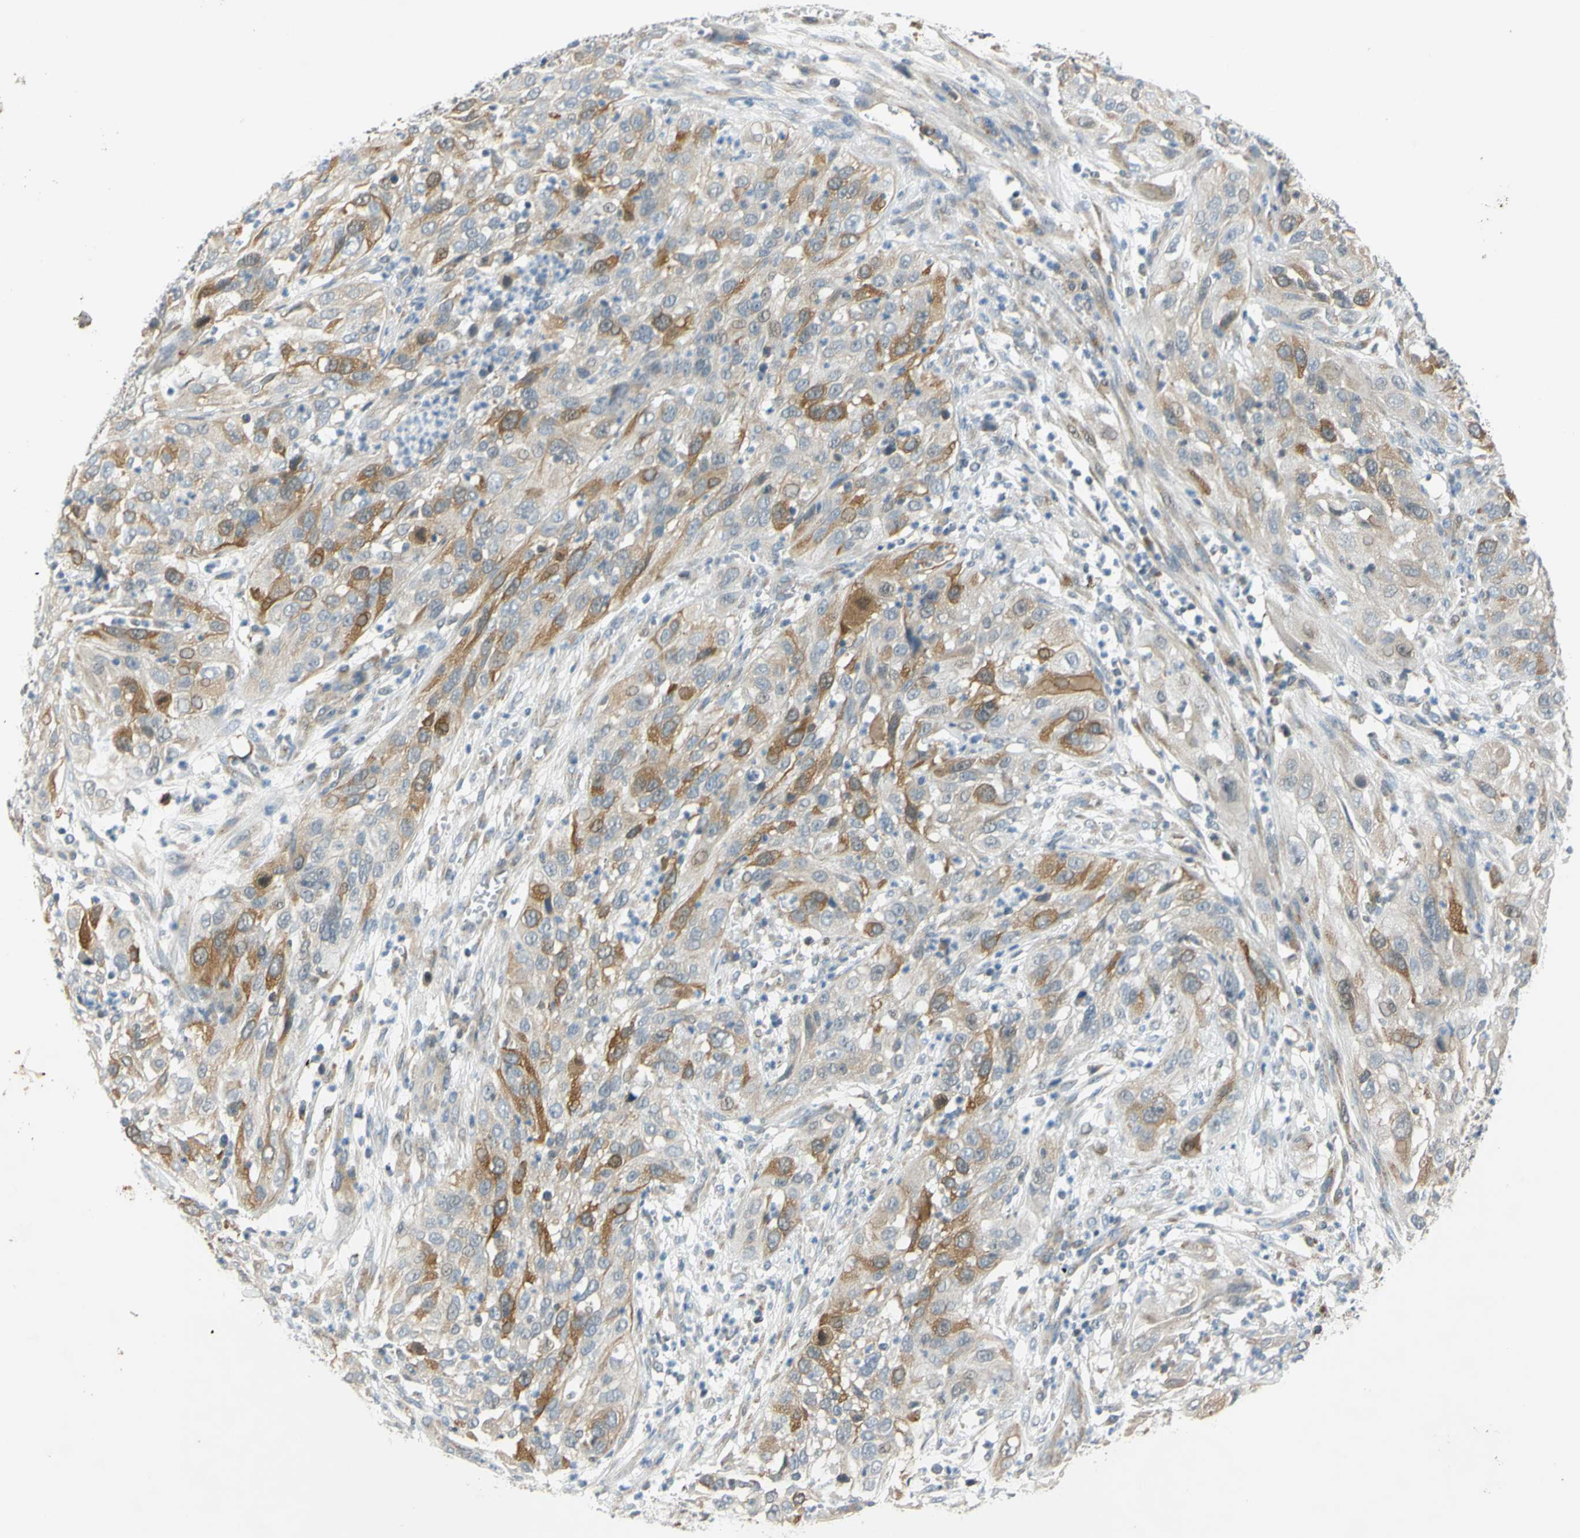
{"staining": {"intensity": "strong", "quantity": "<25%", "location": "cytoplasmic/membranous"}, "tissue": "cervical cancer", "cell_type": "Tumor cells", "image_type": "cancer", "snomed": [{"axis": "morphology", "description": "Squamous cell carcinoma, NOS"}, {"axis": "topography", "description": "Cervix"}], "caption": "Cervical cancer (squamous cell carcinoma) stained with immunohistochemistry reveals strong cytoplasmic/membranous positivity in approximately <25% of tumor cells. The protein of interest is shown in brown color, while the nuclei are stained blue.", "gene": "CCNB2", "patient": {"sex": "female", "age": 32}}